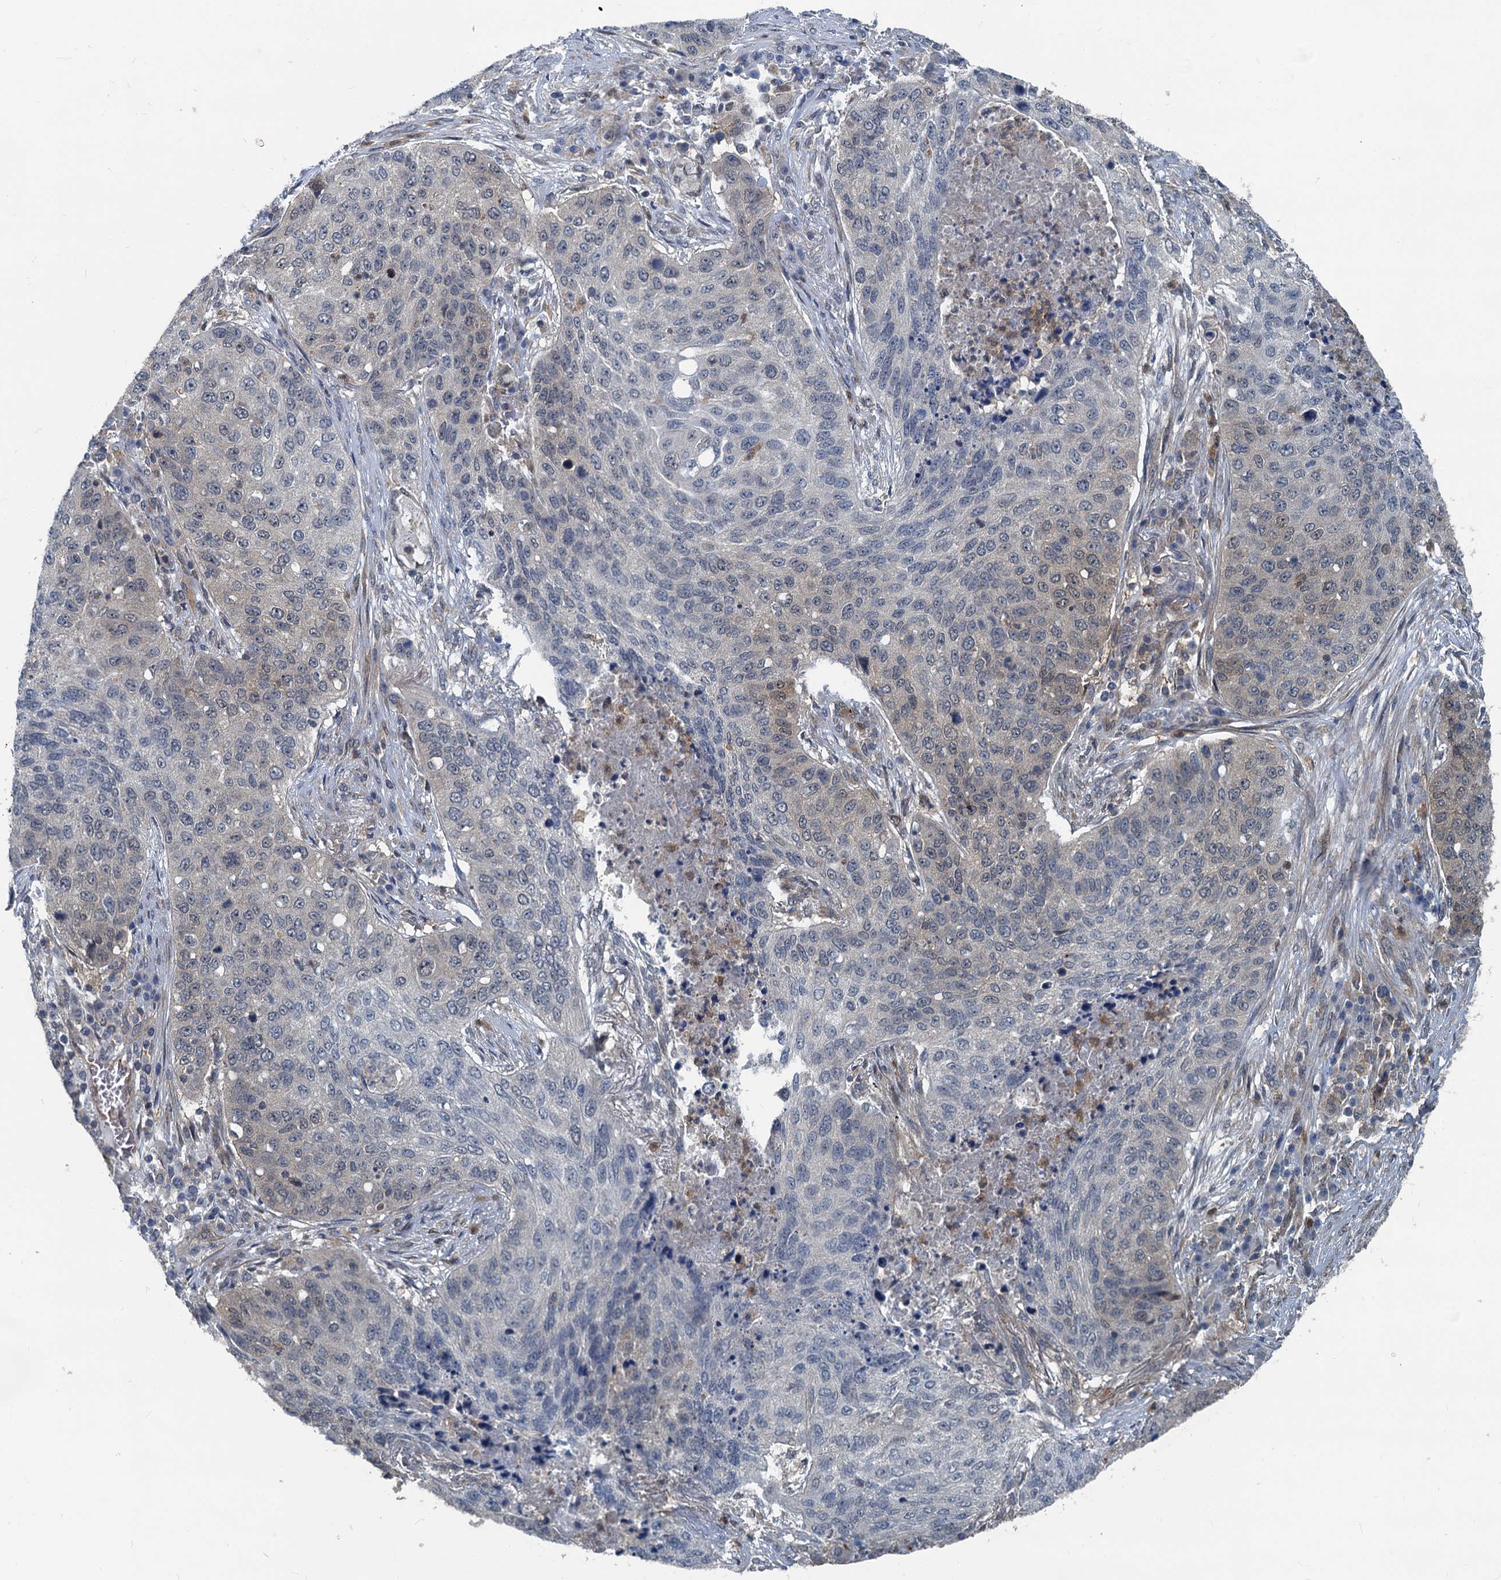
{"staining": {"intensity": "weak", "quantity": "<25%", "location": "cytoplasmic/membranous"}, "tissue": "lung cancer", "cell_type": "Tumor cells", "image_type": "cancer", "snomed": [{"axis": "morphology", "description": "Squamous cell carcinoma, NOS"}, {"axis": "topography", "description": "Lung"}], "caption": "The immunohistochemistry micrograph has no significant staining in tumor cells of squamous cell carcinoma (lung) tissue.", "gene": "GCLM", "patient": {"sex": "female", "age": 63}}